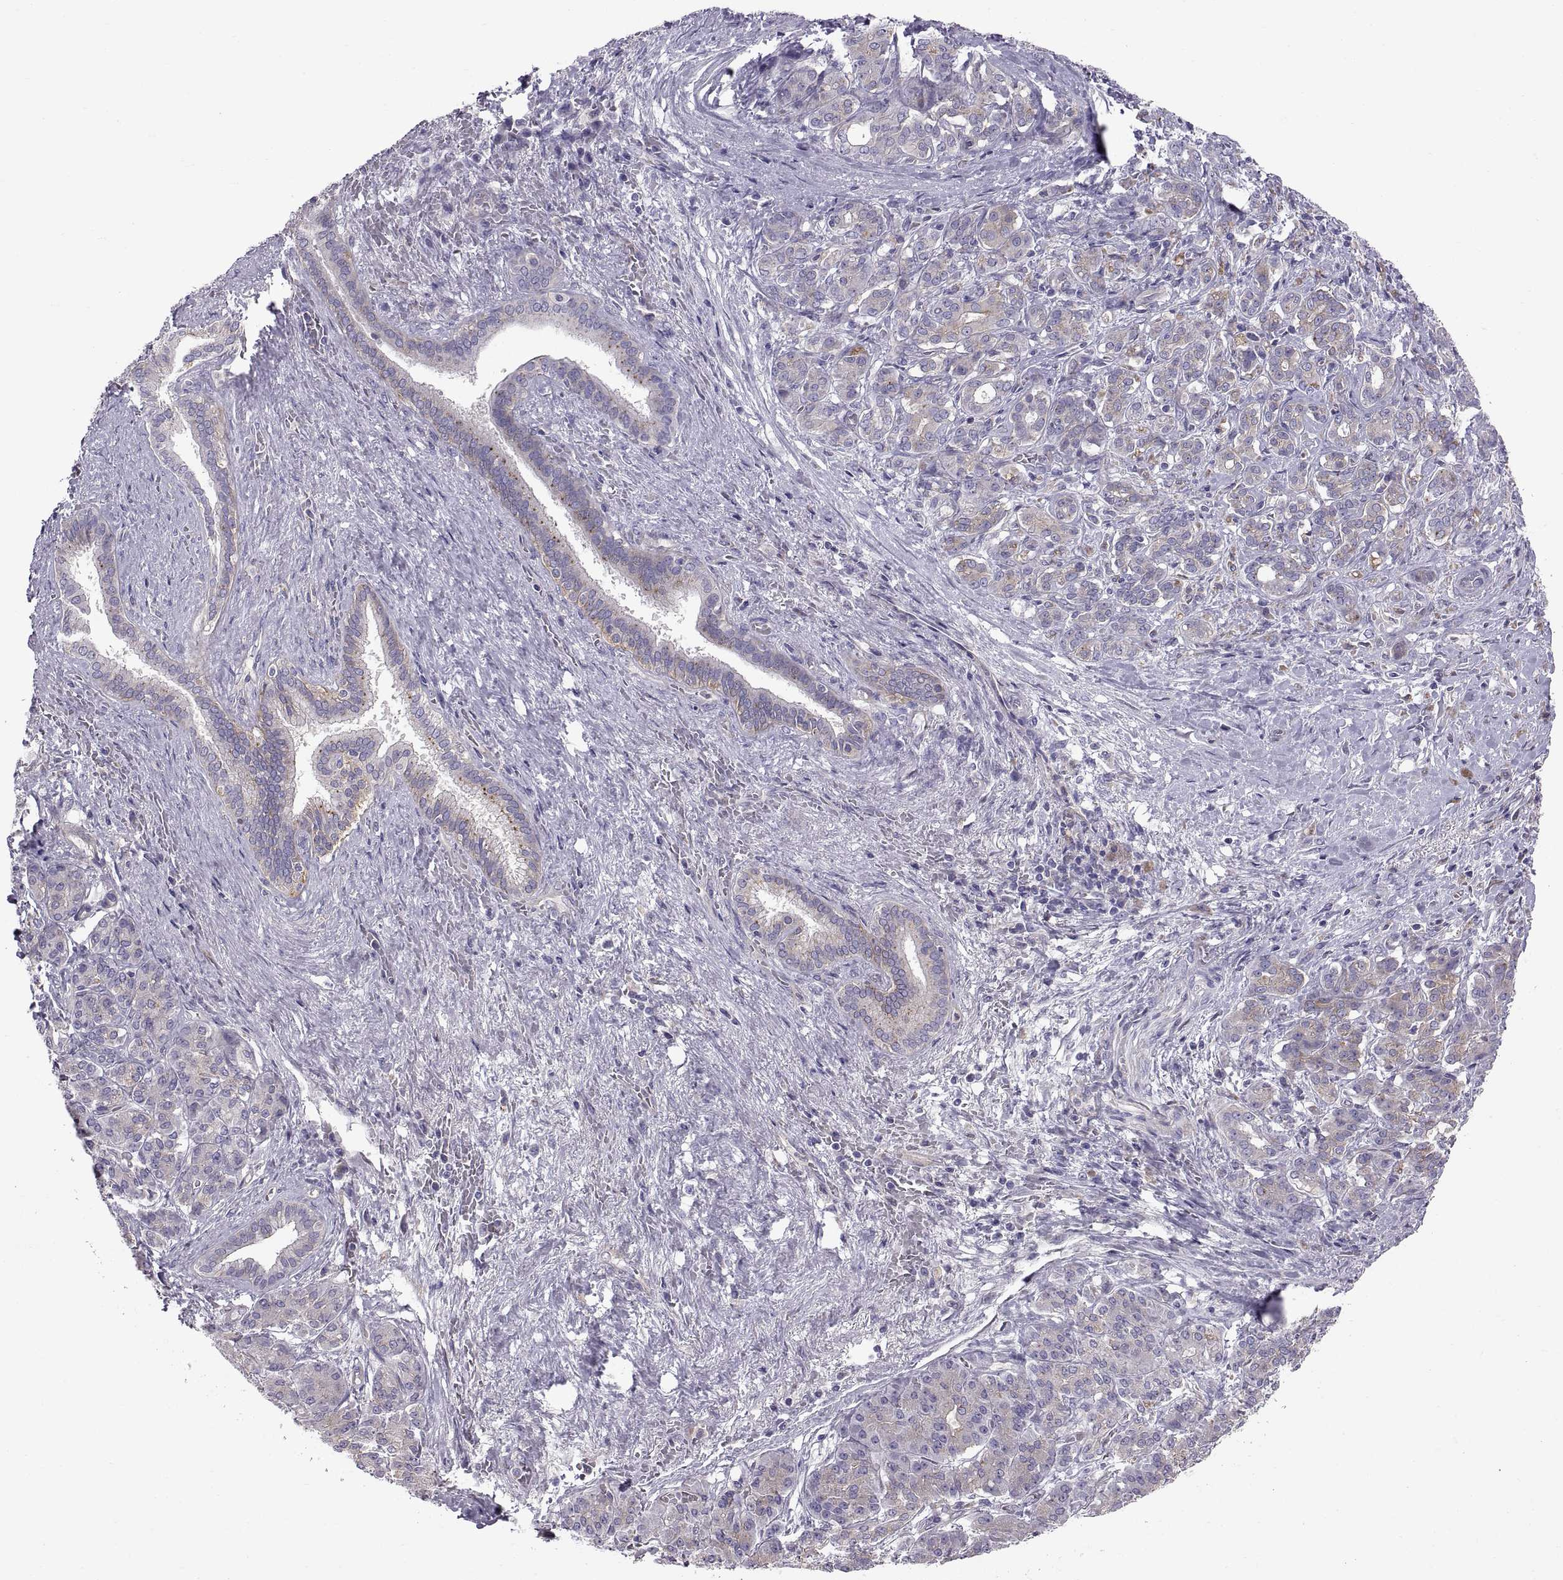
{"staining": {"intensity": "moderate", "quantity": "<25%", "location": "cytoplasmic/membranous"}, "tissue": "pancreatic cancer", "cell_type": "Tumor cells", "image_type": "cancer", "snomed": [{"axis": "morphology", "description": "Normal tissue, NOS"}, {"axis": "morphology", "description": "Inflammation, NOS"}, {"axis": "morphology", "description": "Adenocarcinoma, NOS"}, {"axis": "topography", "description": "Pancreas"}], "caption": "Immunohistochemistry (IHC) (DAB) staining of human adenocarcinoma (pancreatic) reveals moderate cytoplasmic/membranous protein expression in about <25% of tumor cells.", "gene": "ARSL", "patient": {"sex": "male", "age": 57}}